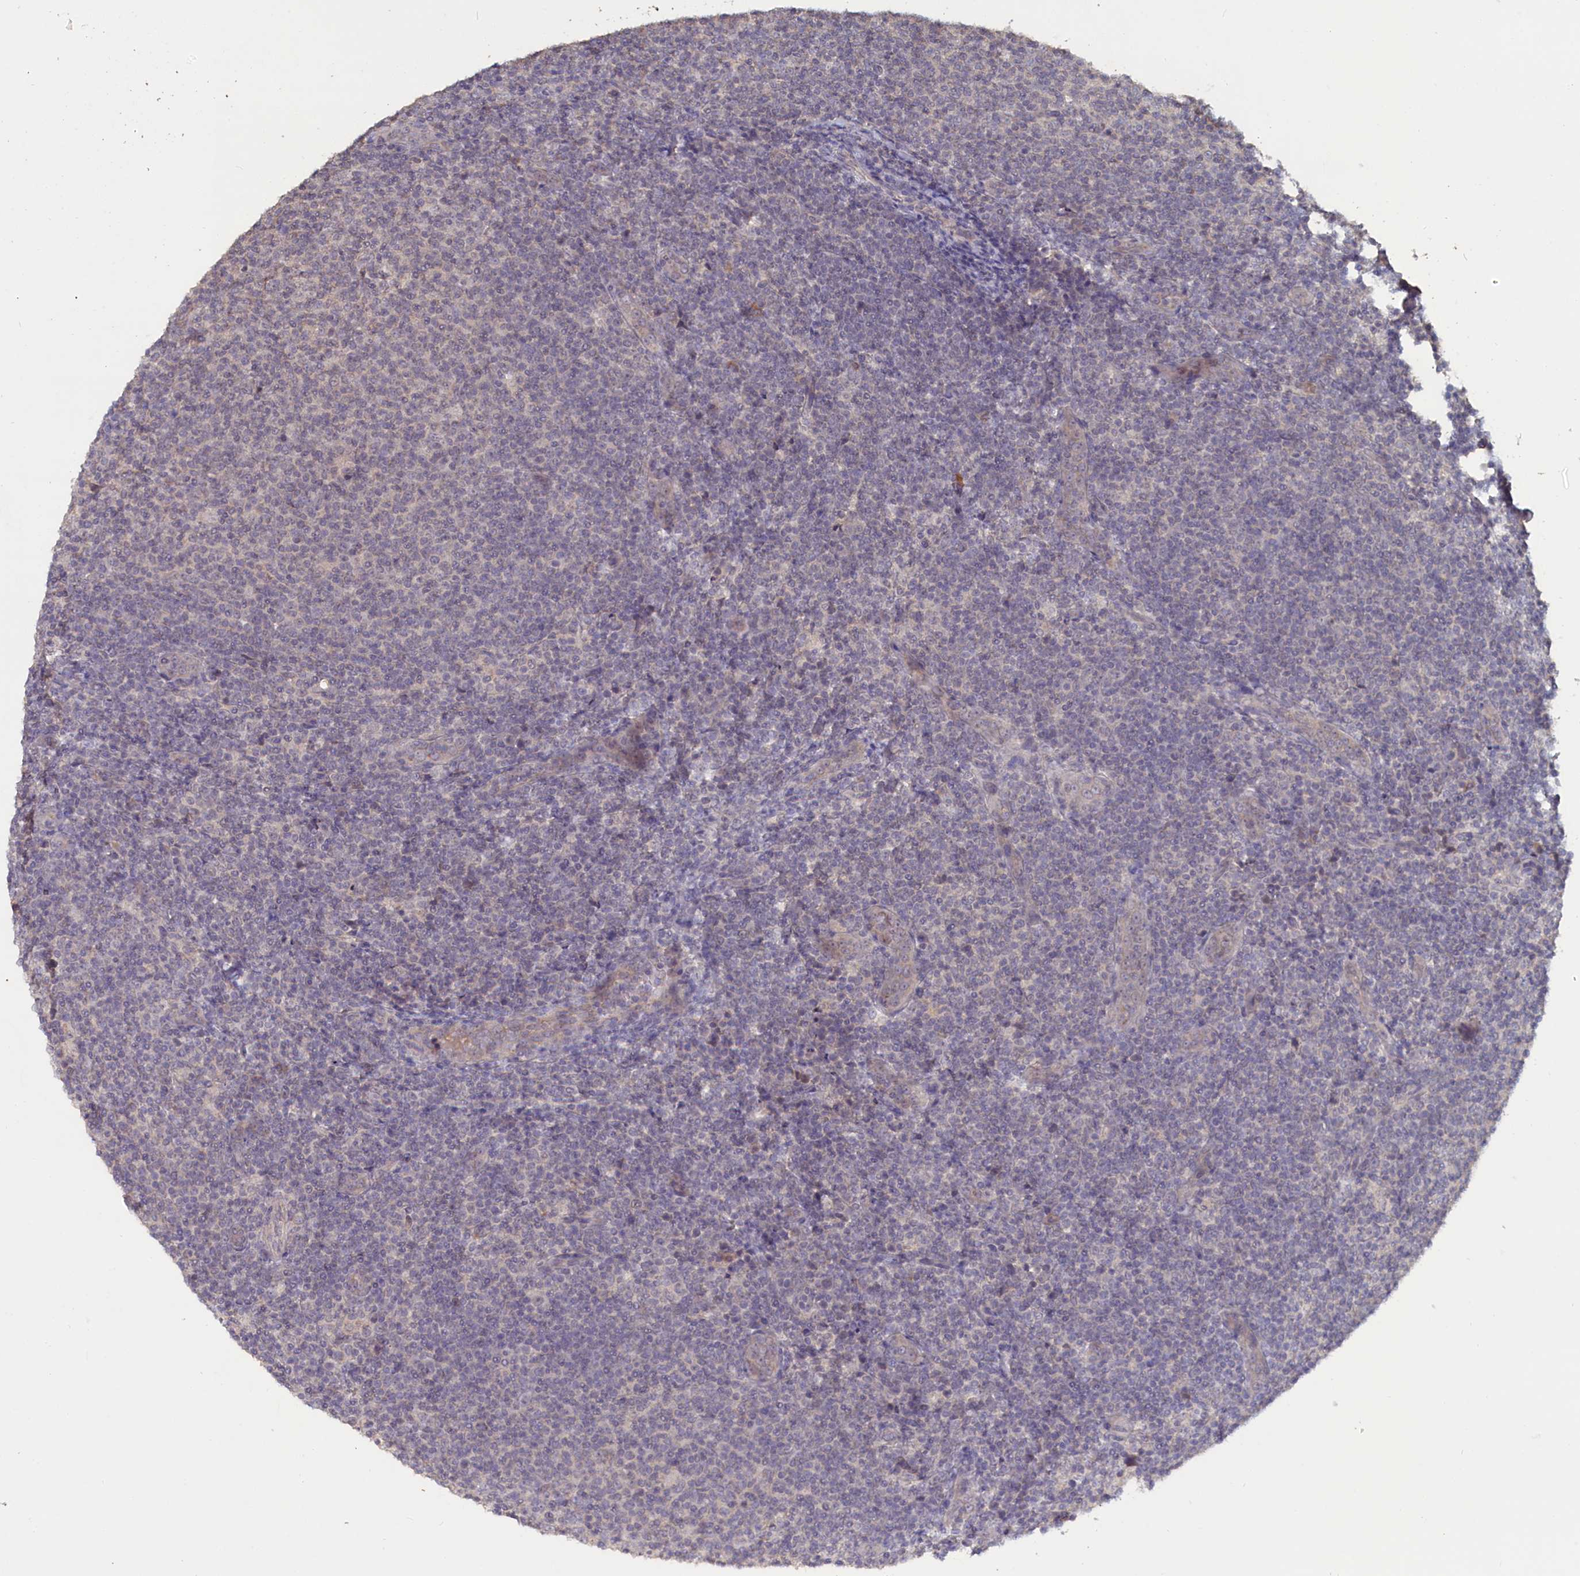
{"staining": {"intensity": "negative", "quantity": "none", "location": "none"}, "tissue": "lymphoma", "cell_type": "Tumor cells", "image_type": "cancer", "snomed": [{"axis": "morphology", "description": "Malignant lymphoma, non-Hodgkin's type, Low grade"}, {"axis": "topography", "description": "Lymph node"}], "caption": "High magnification brightfield microscopy of low-grade malignant lymphoma, non-Hodgkin's type stained with DAB (brown) and counterstained with hematoxylin (blue): tumor cells show no significant expression. (DAB IHC visualized using brightfield microscopy, high magnification).", "gene": "CELF5", "patient": {"sex": "male", "age": 66}}